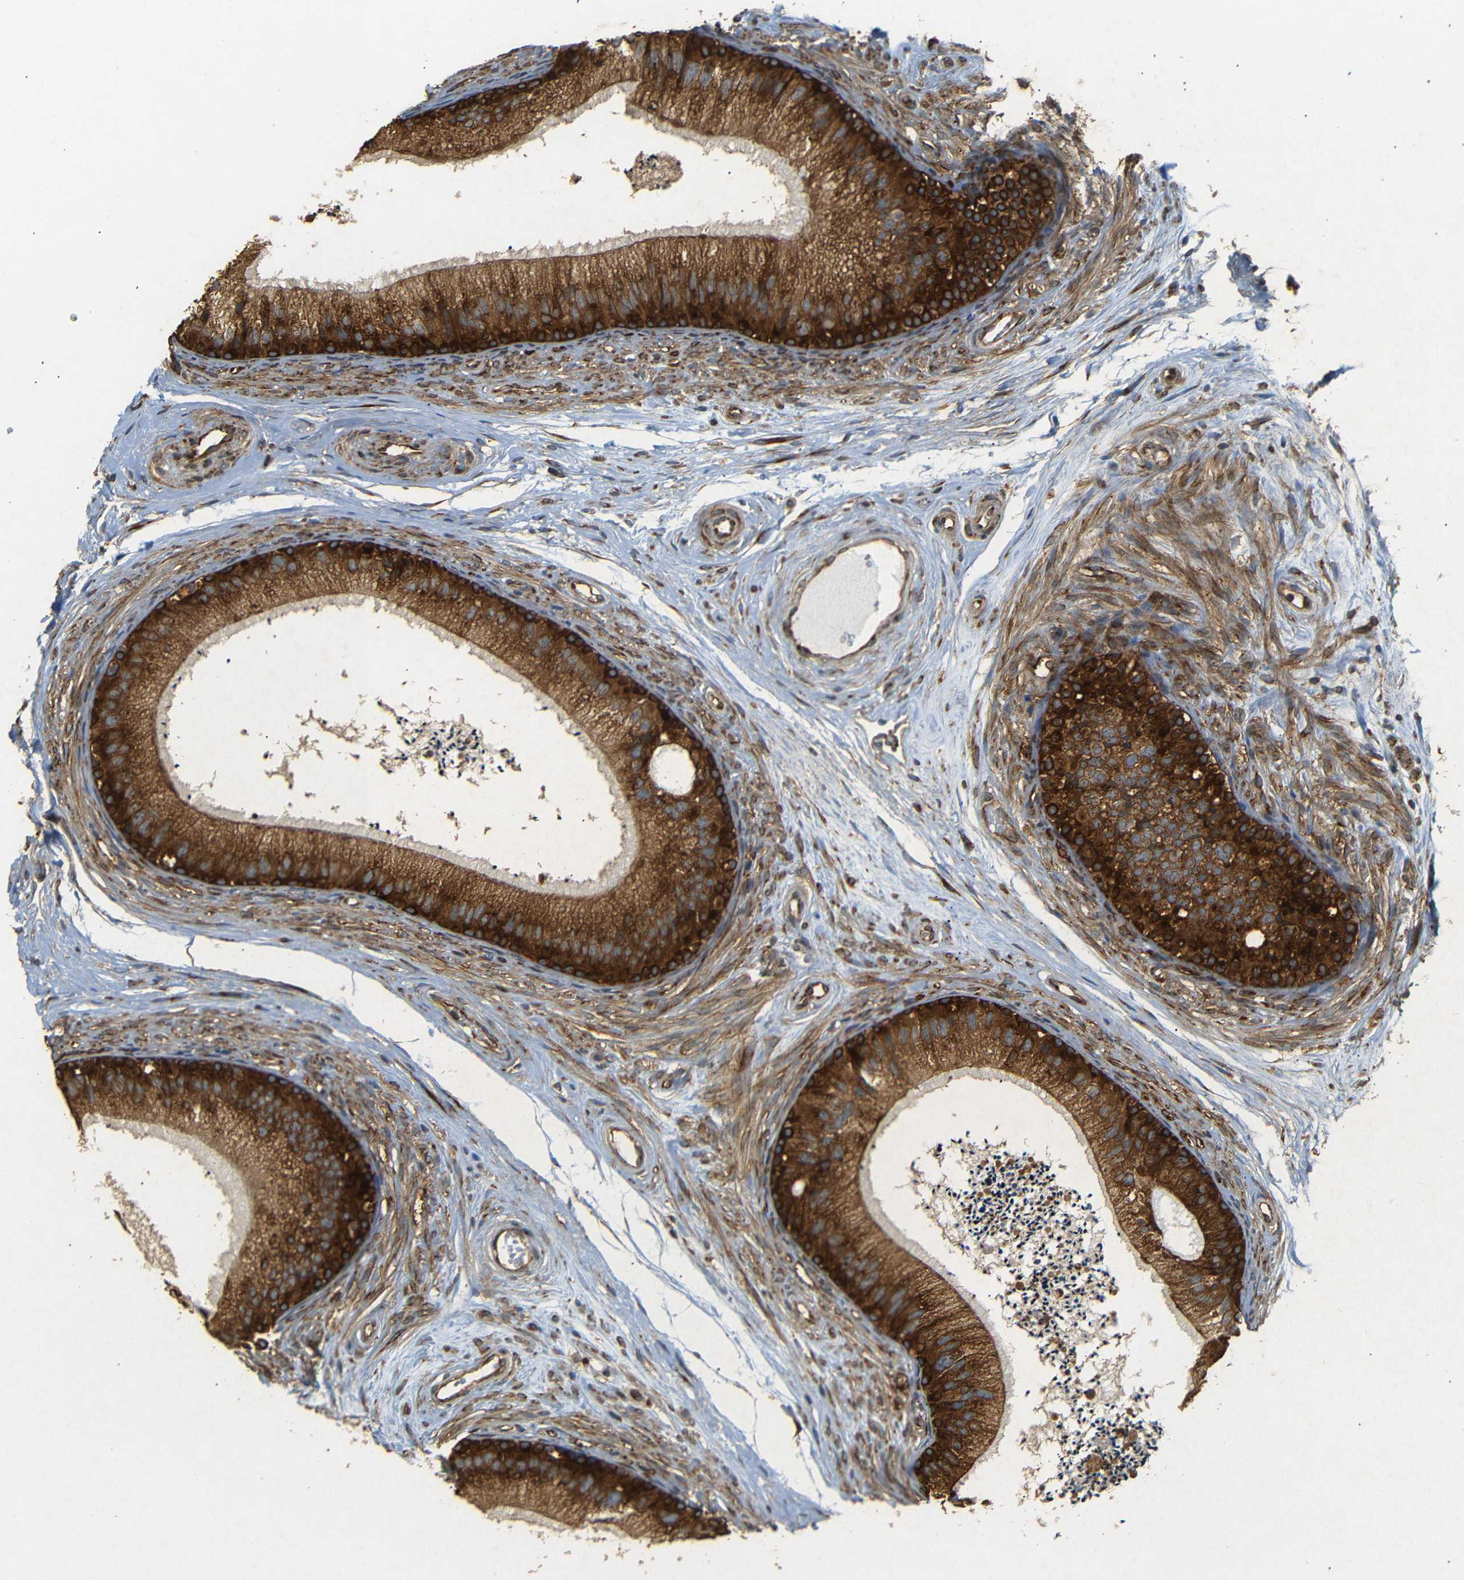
{"staining": {"intensity": "strong", "quantity": ">75%", "location": "cytoplasmic/membranous"}, "tissue": "epididymis", "cell_type": "Glandular cells", "image_type": "normal", "snomed": [{"axis": "morphology", "description": "Normal tissue, NOS"}, {"axis": "topography", "description": "Epididymis"}], "caption": "Normal epididymis was stained to show a protein in brown. There is high levels of strong cytoplasmic/membranous expression in approximately >75% of glandular cells.", "gene": "BTF3", "patient": {"sex": "male", "age": 56}}